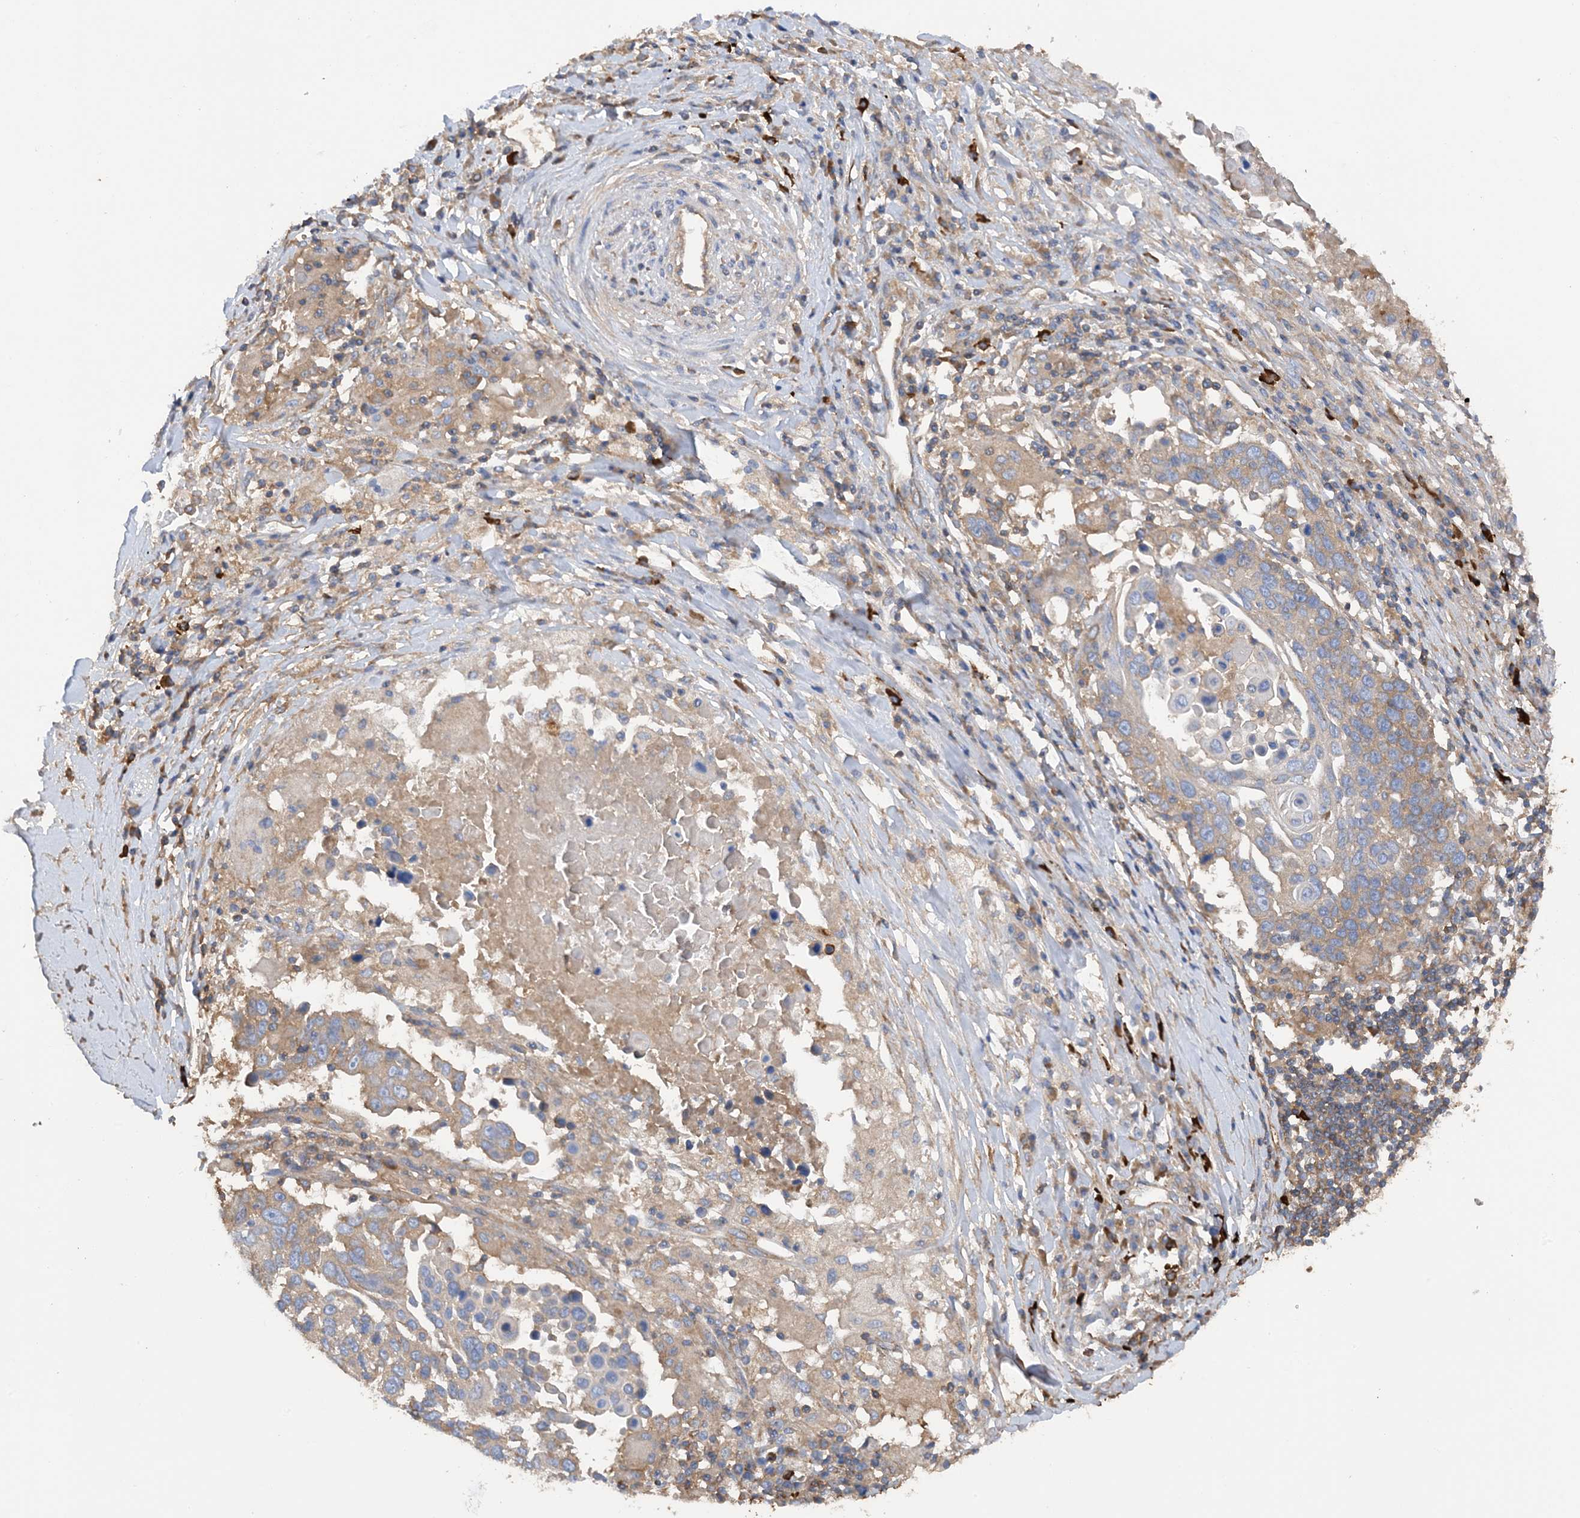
{"staining": {"intensity": "weak", "quantity": "25%-75%", "location": "cytoplasmic/membranous"}, "tissue": "lung cancer", "cell_type": "Tumor cells", "image_type": "cancer", "snomed": [{"axis": "morphology", "description": "Squamous cell carcinoma, NOS"}, {"axis": "topography", "description": "Lung"}], "caption": "Immunohistochemistry micrograph of neoplastic tissue: human lung cancer (squamous cell carcinoma) stained using immunohistochemistry displays low levels of weak protein expression localized specifically in the cytoplasmic/membranous of tumor cells, appearing as a cytoplasmic/membranous brown color.", "gene": "SLC5A11", "patient": {"sex": "male", "age": 66}}